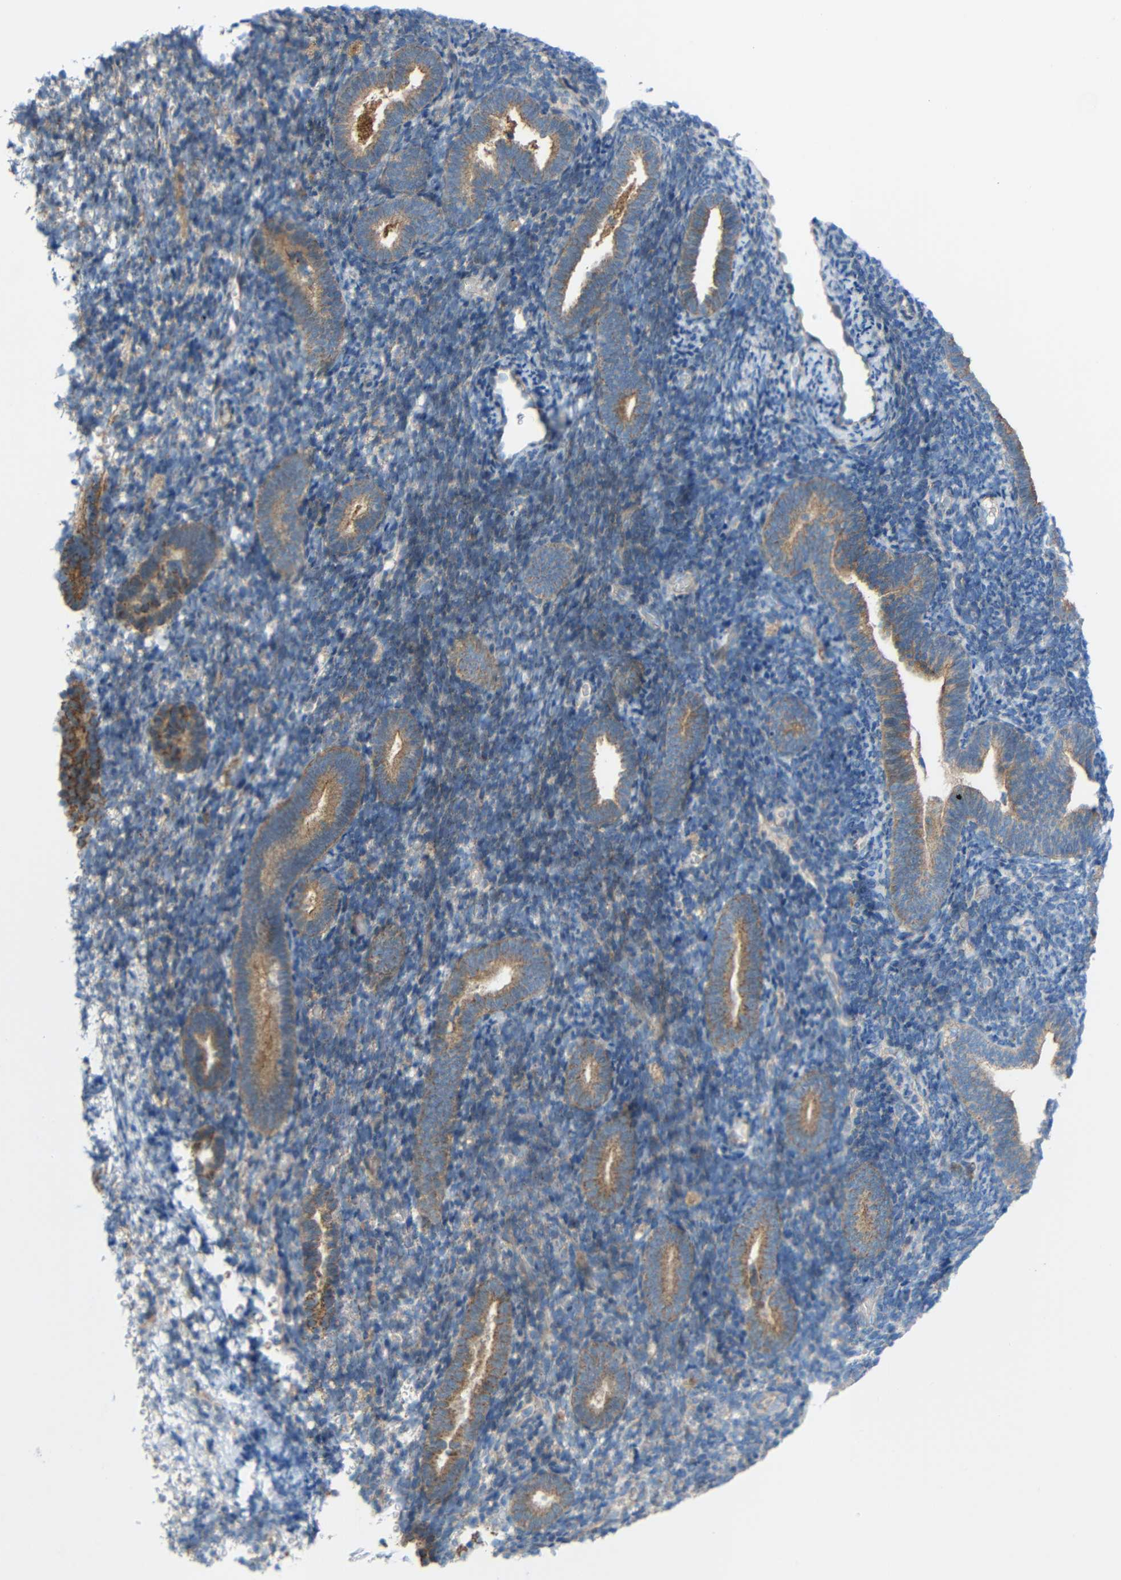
{"staining": {"intensity": "negative", "quantity": "none", "location": "none"}, "tissue": "endometrium", "cell_type": "Cells in endometrial stroma", "image_type": "normal", "snomed": [{"axis": "morphology", "description": "Normal tissue, NOS"}, {"axis": "topography", "description": "Endometrium"}], "caption": "DAB immunohistochemical staining of benign endometrium displays no significant expression in cells in endometrial stroma.", "gene": "TMEM25", "patient": {"sex": "female", "age": 51}}